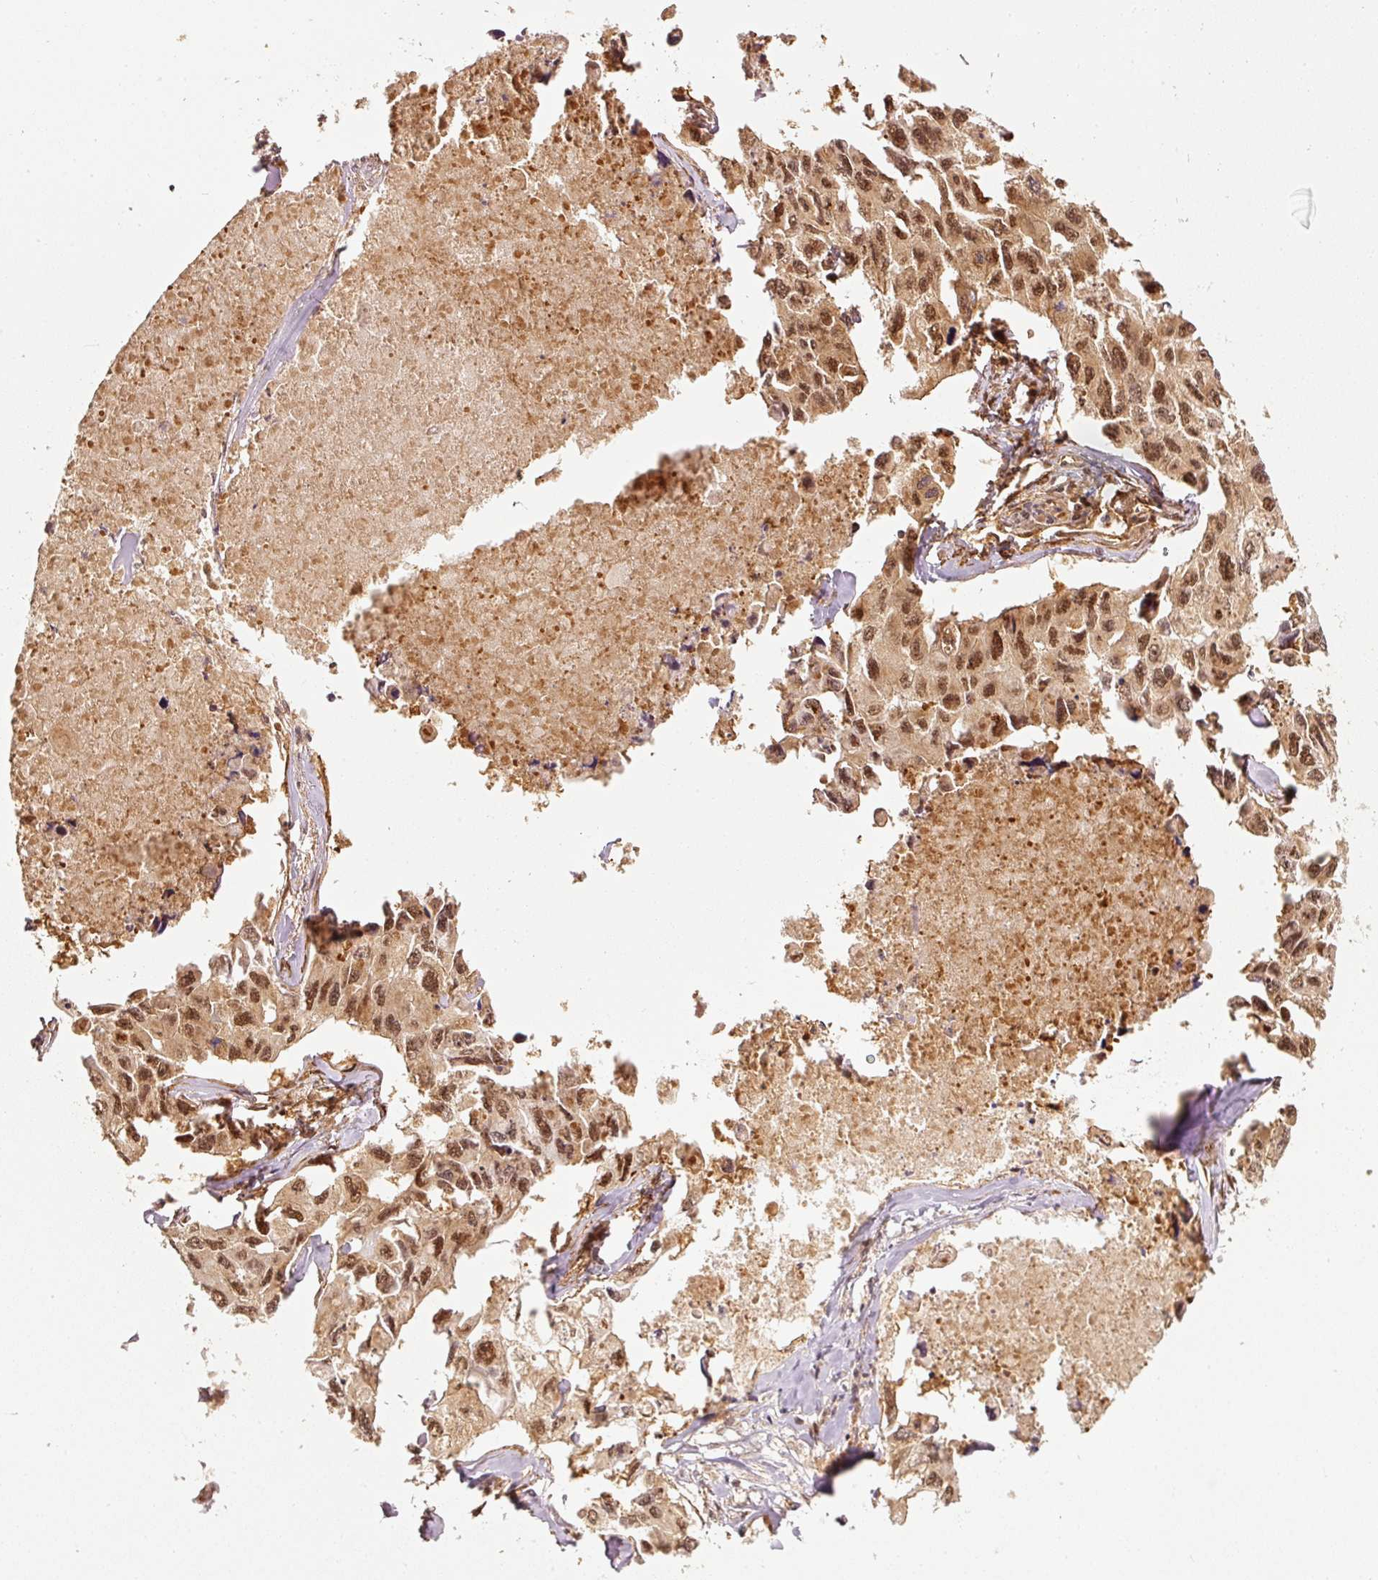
{"staining": {"intensity": "strong", "quantity": ">75%", "location": "cytoplasmic/membranous,nuclear"}, "tissue": "lung cancer", "cell_type": "Tumor cells", "image_type": "cancer", "snomed": [{"axis": "morphology", "description": "Adenocarcinoma, NOS"}, {"axis": "topography", "description": "Lung"}], "caption": "Immunohistochemistry micrograph of human lung cancer (adenocarcinoma) stained for a protein (brown), which exhibits high levels of strong cytoplasmic/membranous and nuclear positivity in approximately >75% of tumor cells.", "gene": "PSMD1", "patient": {"sex": "male", "age": 64}}